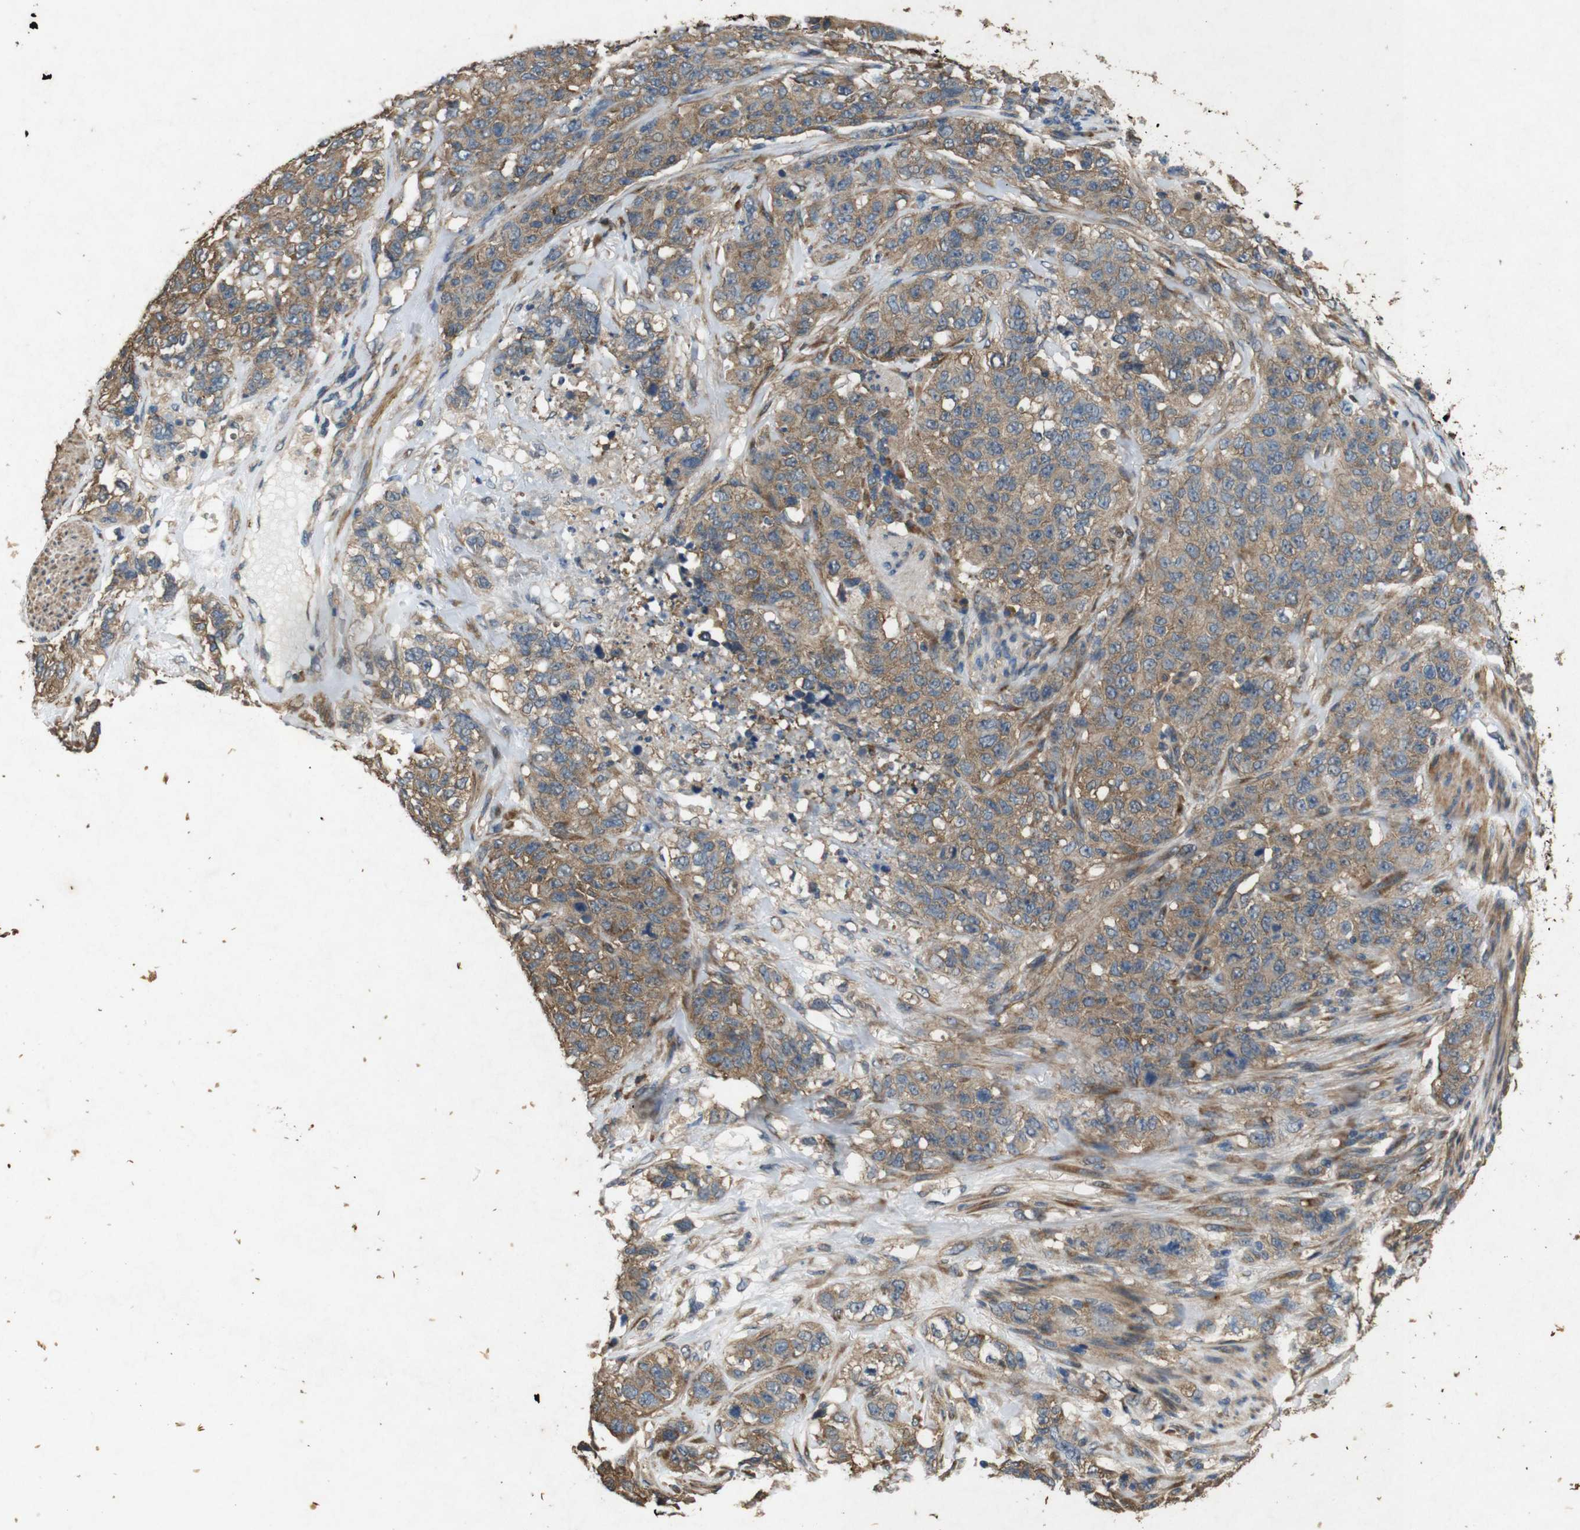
{"staining": {"intensity": "moderate", "quantity": ">75%", "location": "cytoplasmic/membranous"}, "tissue": "stomach cancer", "cell_type": "Tumor cells", "image_type": "cancer", "snomed": [{"axis": "morphology", "description": "Adenocarcinoma, NOS"}, {"axis": "topography", "description": "Stomach"}], "caption": "Immunohistochemistry (IHC) micrograph of stomach adenocarcinoma stained for a protein (brown), which demonstrates medium levels of moderate cytoplasmic/membranous staining in approximately >75% of tumor cells.", "gene": "BNIP3", "patient": {"sex": "male", "age": 48}}